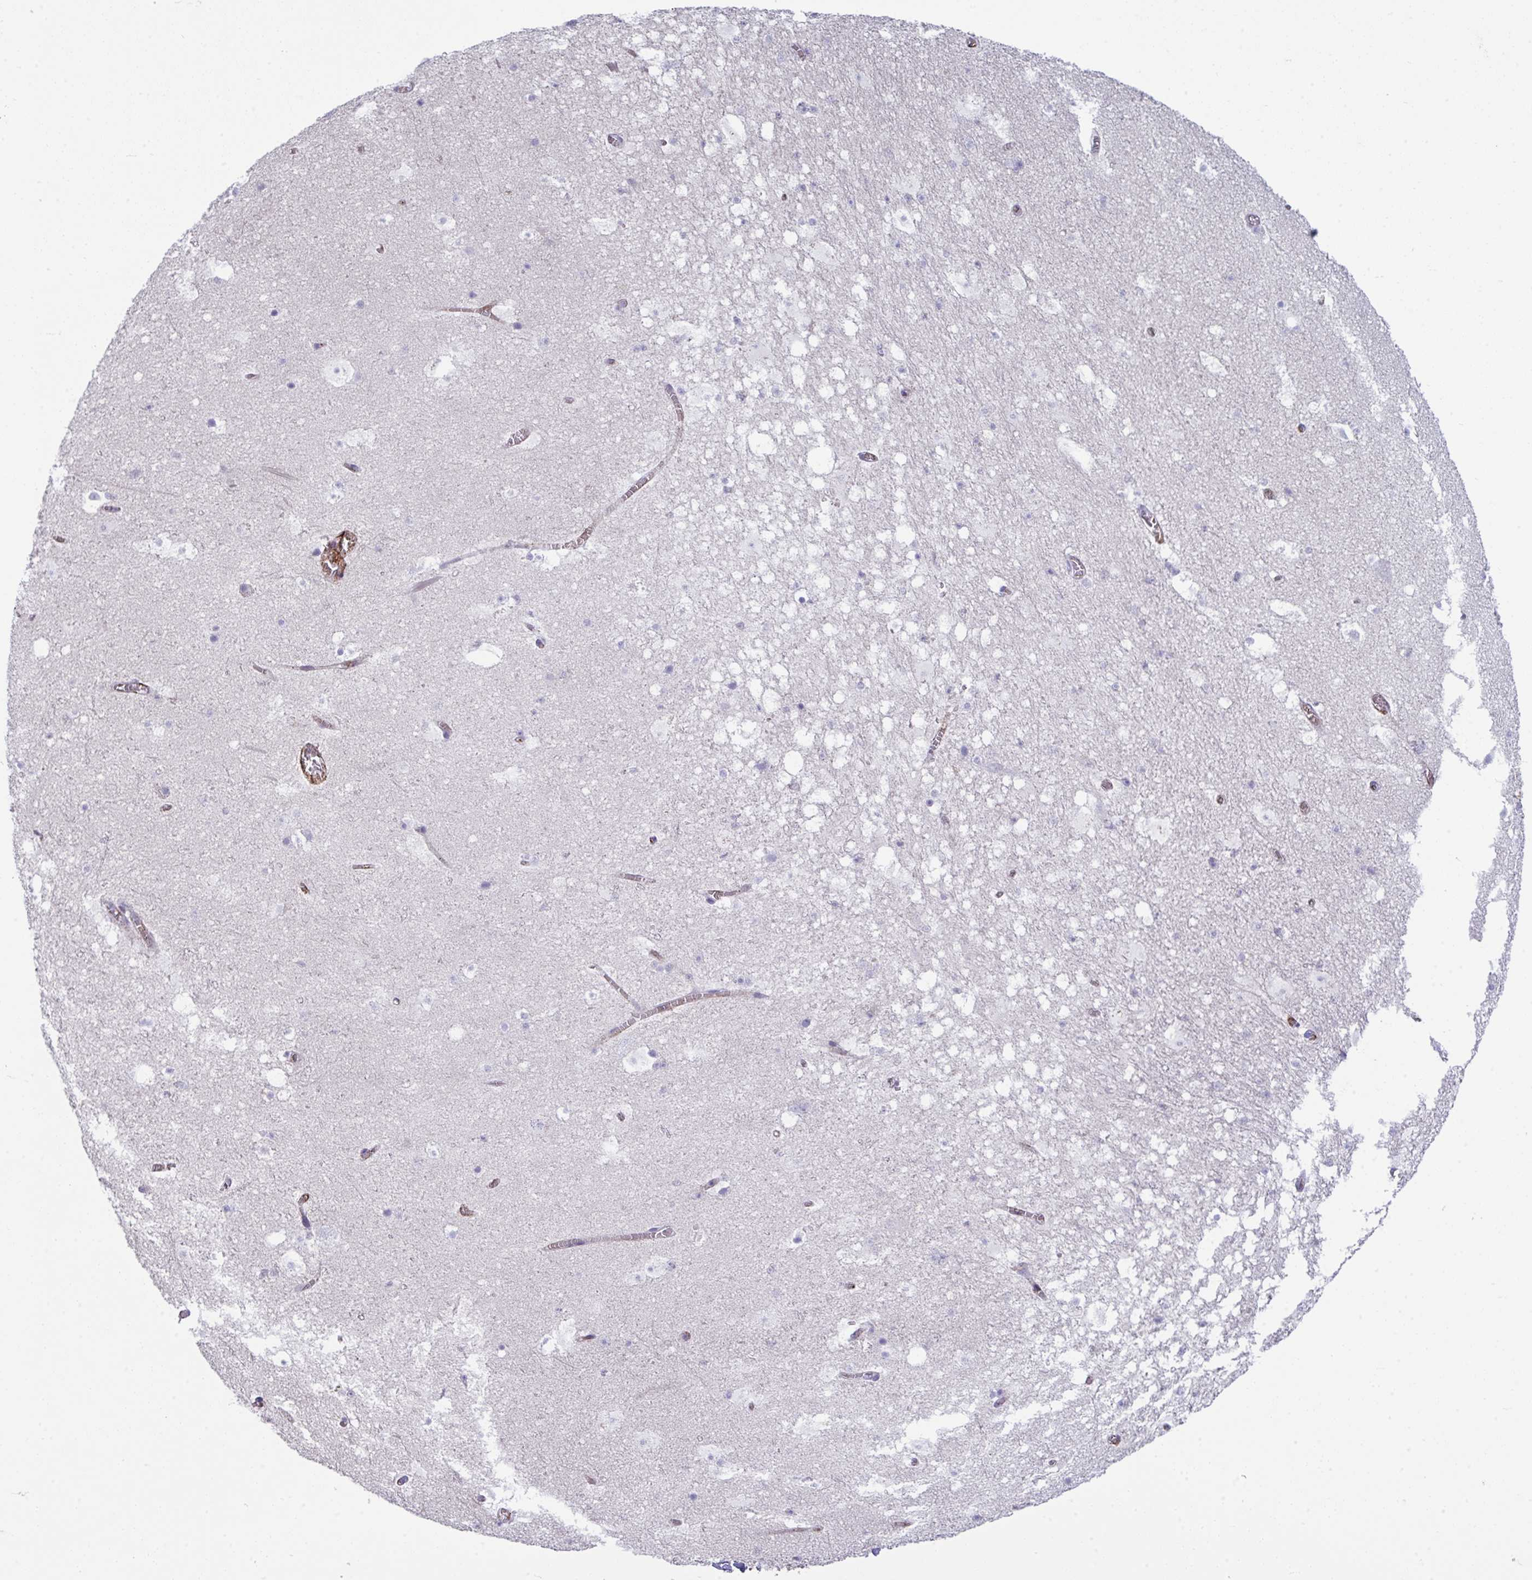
{"staining": {"intensity": "negative", "quantity": "none", "location": "none"}, "tissue": "hippocampus", "cell_type": "Glial cells", "image_type": "normal", "snomed": [{"axis": "morphology", "description": "Normal tissue, NOS"}, {"axis": "topography", "description": "Hippocampus"}], "caption": "Protein analysis of unremarkable hippocampus reveals no significant staining in glial cells.", "gene": "TOR1AIP2", "patient": {"sex": "female", "age": 42}}